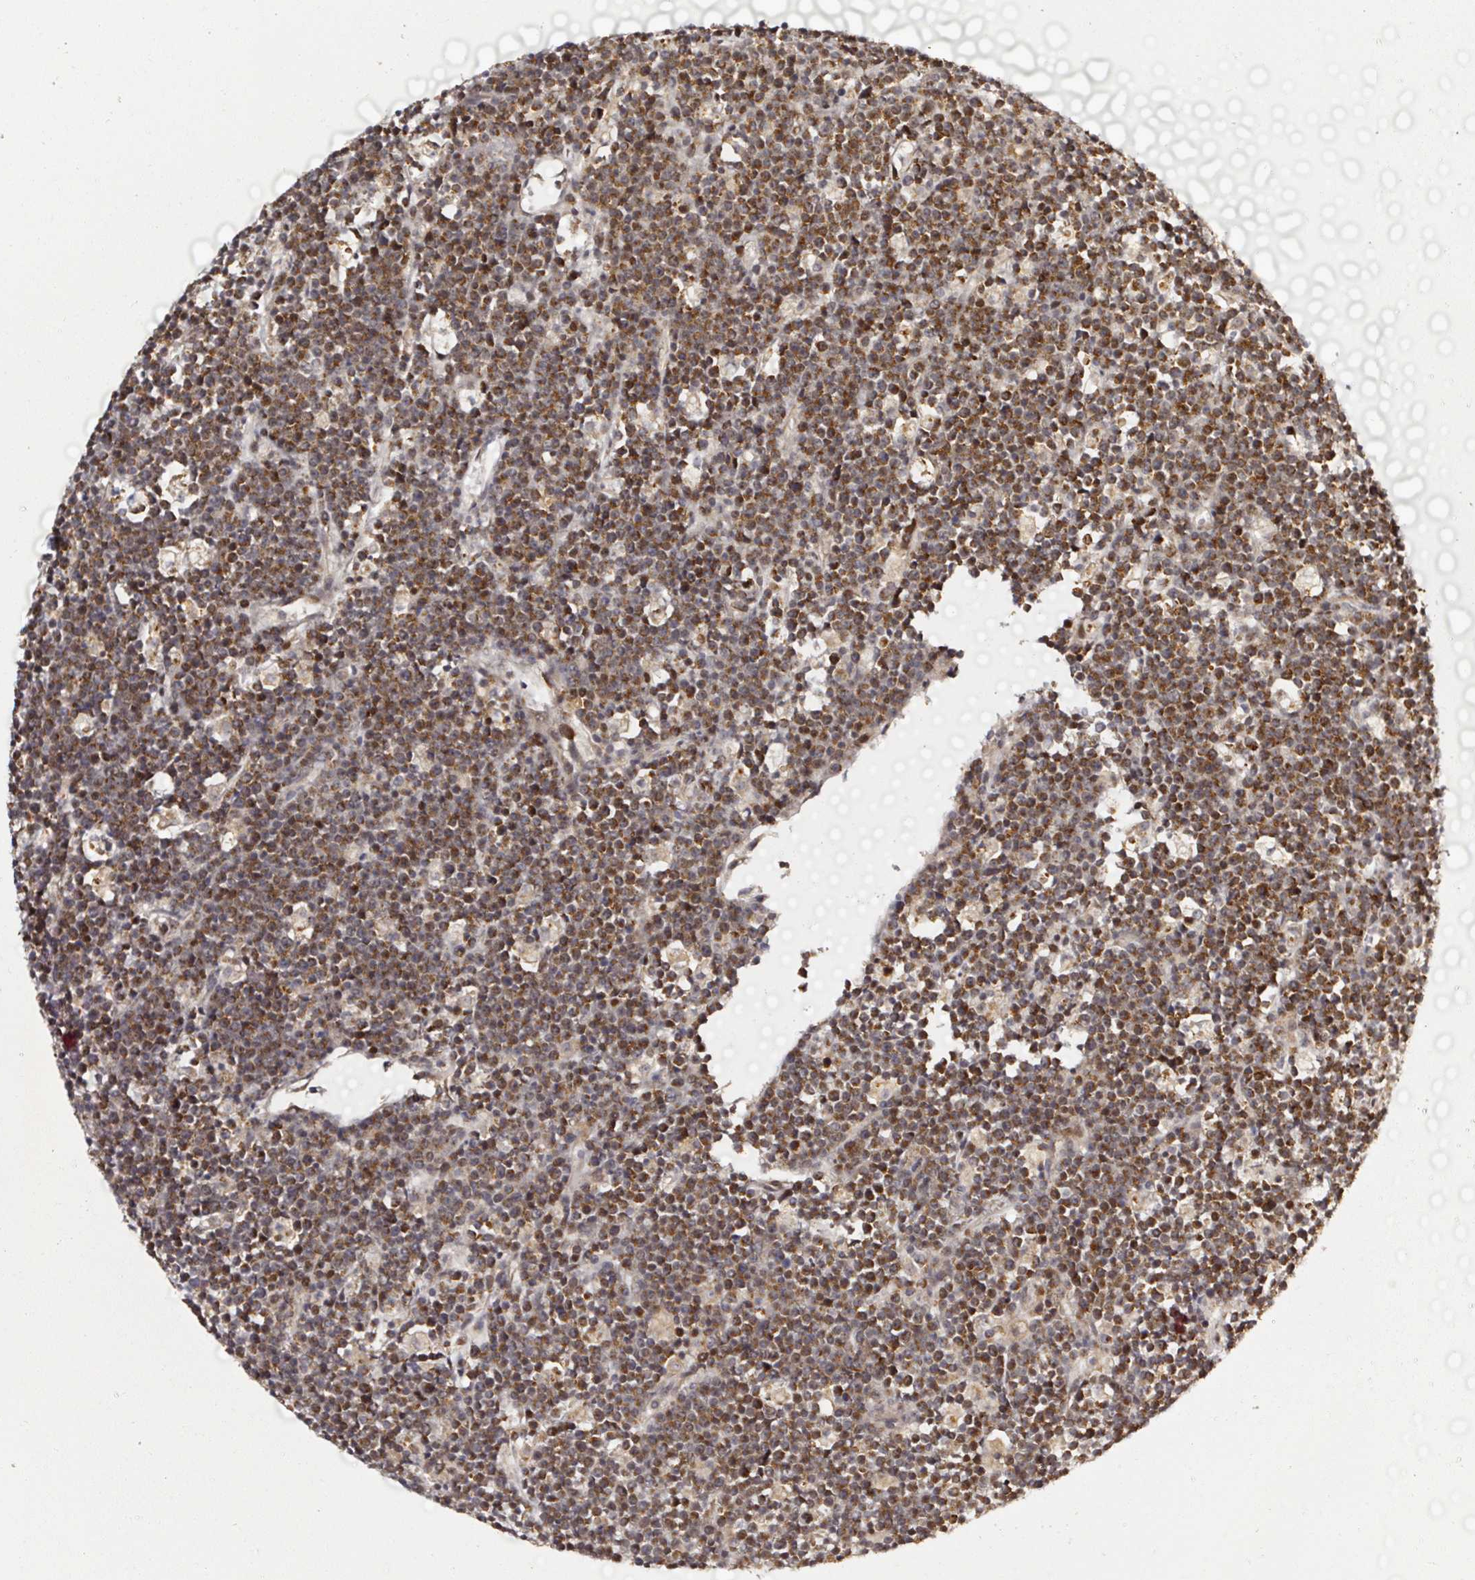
{"staining": {"intensity": "strong", "quantity": ">75%", "location": "cytoplasmic/membranous"}, "tissue": "lymphoma", "cell_type": "Tumor cells", "image_type": "cancer", "snomed": [{"axis": "morphology", "description": "Malignant lymphoma, non-Hodgkin's type, High grade"}, {"axis": "topography", "description": "Ovary"}], "caption": "Lymphoma stained with a protein marker shows strong staining in tumor cells.", "gene": "ATAD3B", "patient": {"sex": "female", "age": 56}}